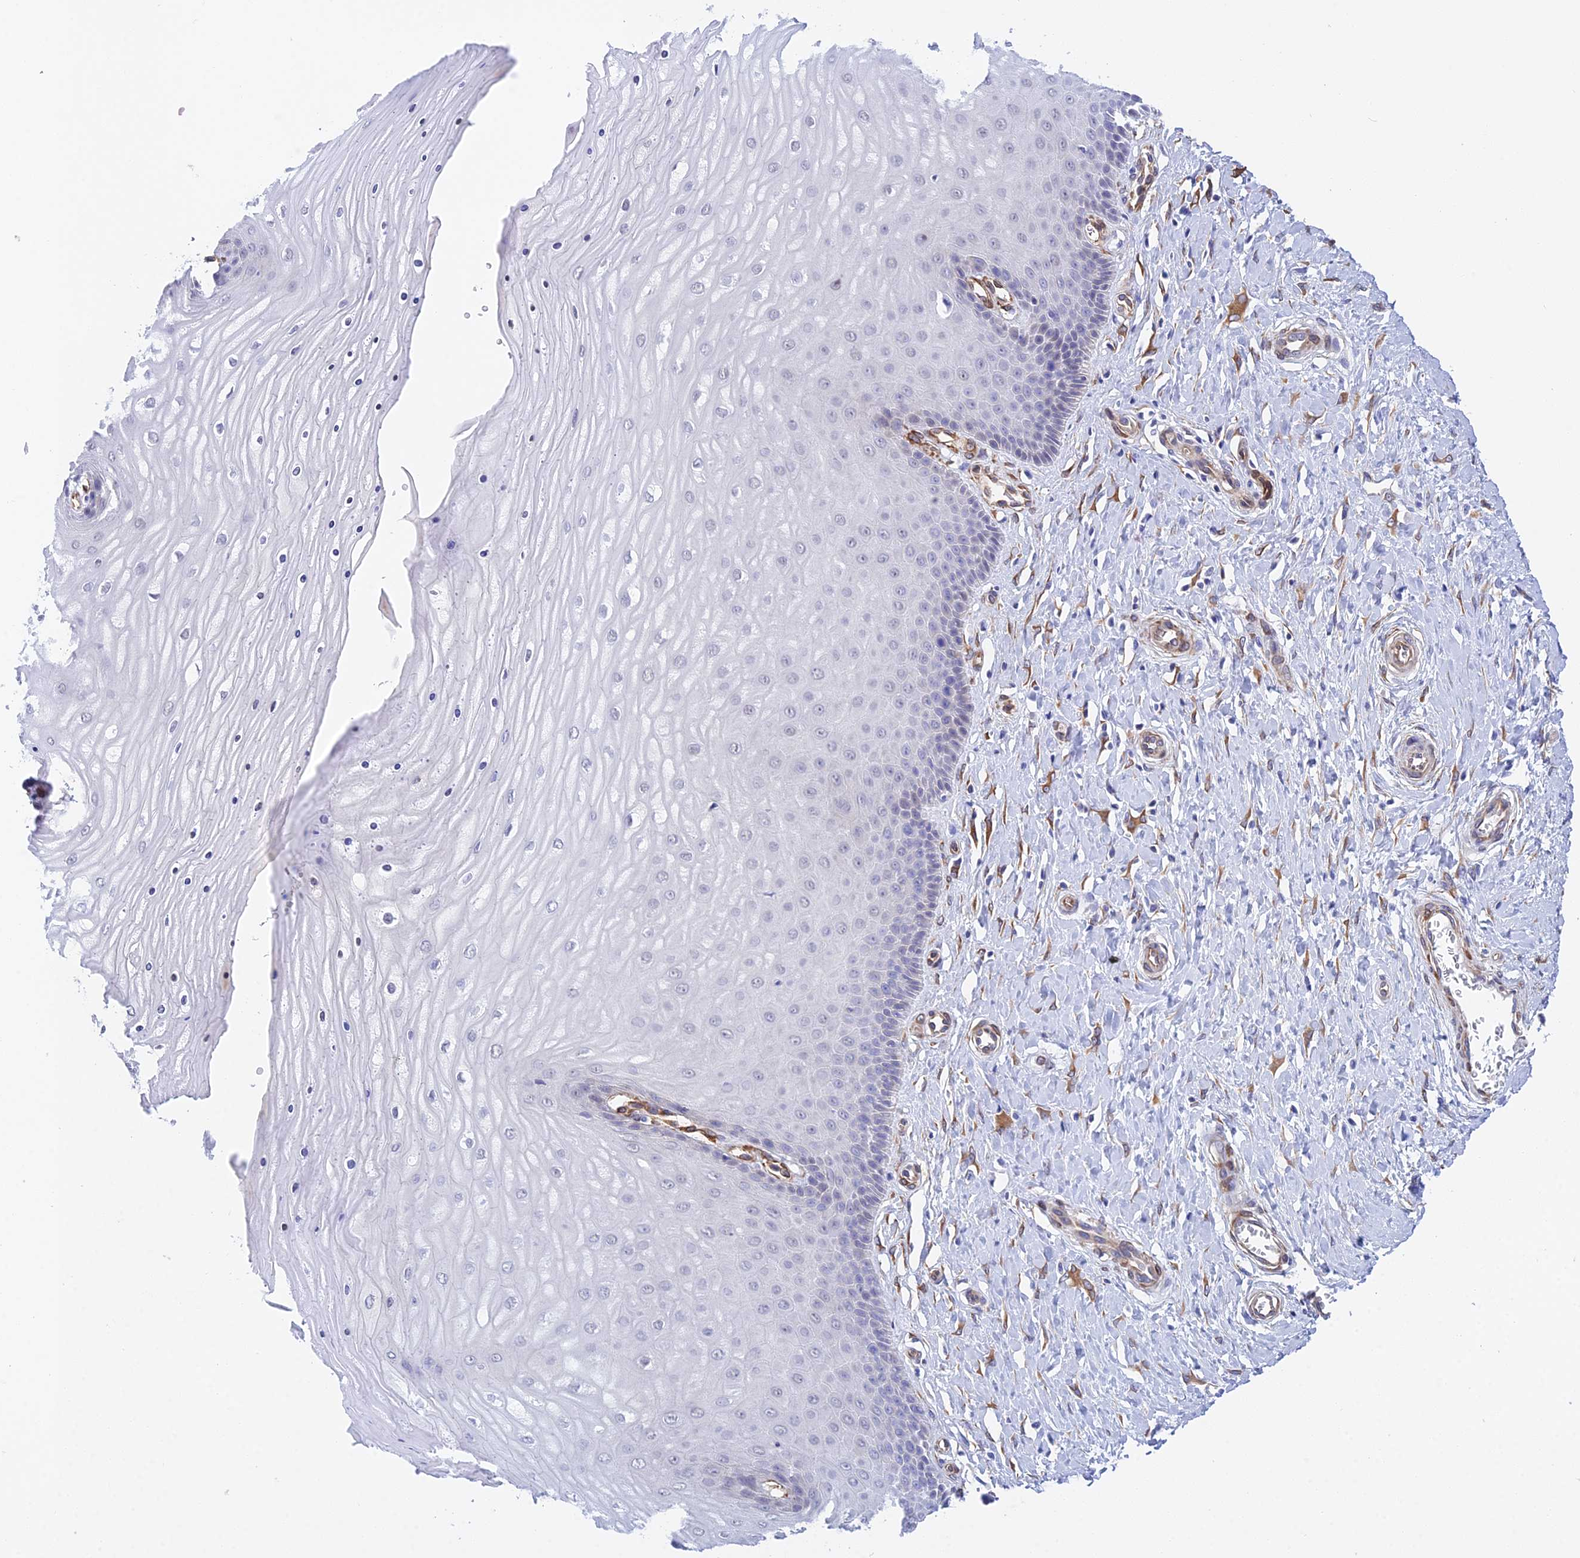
{"staining": {"intensity": "weak", "quantity": "<25%", "location": "cytoplasmic/membranous"}, "tissue": "cervix", "cell_type": "Squamous epithelial cells", "image_type": "normal", "snomed": [{"axis": "morphology", "description": "Normal tissue, NOS"}, {"axis": "topography", "description": "Cervix"}], "caption": "An IHC micrograph of unremarkable cervix is shown. There is no staining in squamous epithelial cells of cervix.", "gene": "MXRA7", "patient": {"sex": "female", "age": 55}}